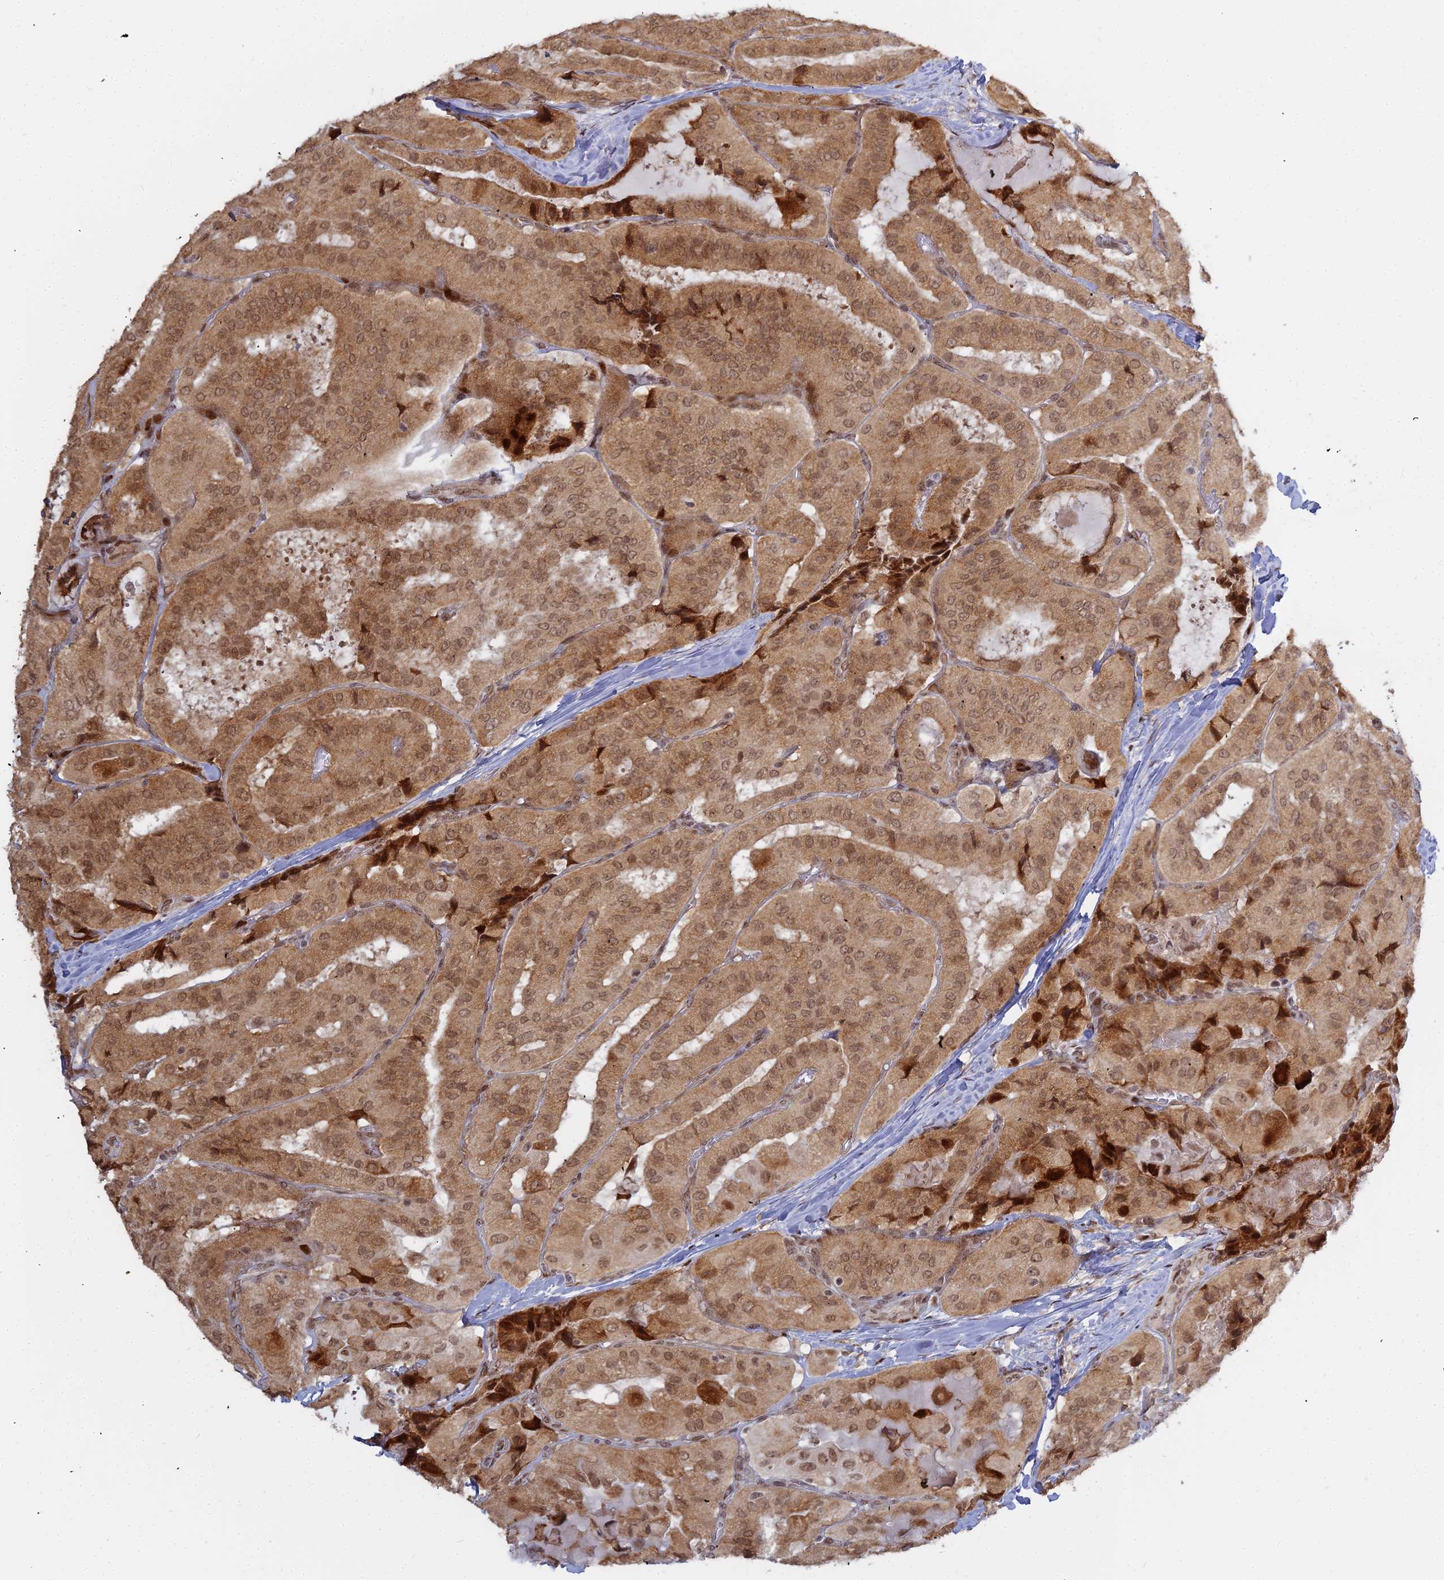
{"staining": {"intensity": "moderate", "quantity": ">75%", "location": "cytoplasmic/membranous,nuclear"}, "tissue": "thyroid cancer", "cell_type": "Tumor cells", "image_type": "cancer", "snomed": [{"axis": "morphology", "description": "Normal tissue, NOS"}, {"axis": "morphology", "description": "Papillary adenocarcinoma, NOS"}, {"axis": "topography", "description": "Thyroid gland"}], "caption": "The micrograph reveals immunohistochemical staining of thyroid cancer. There is moderate cytoplasmic/membranous and nuclear positivity is appreciated in about >75% of tumor cells.", "gene": "ABCA2", "patient": {"sex": "female", "age": 59}}